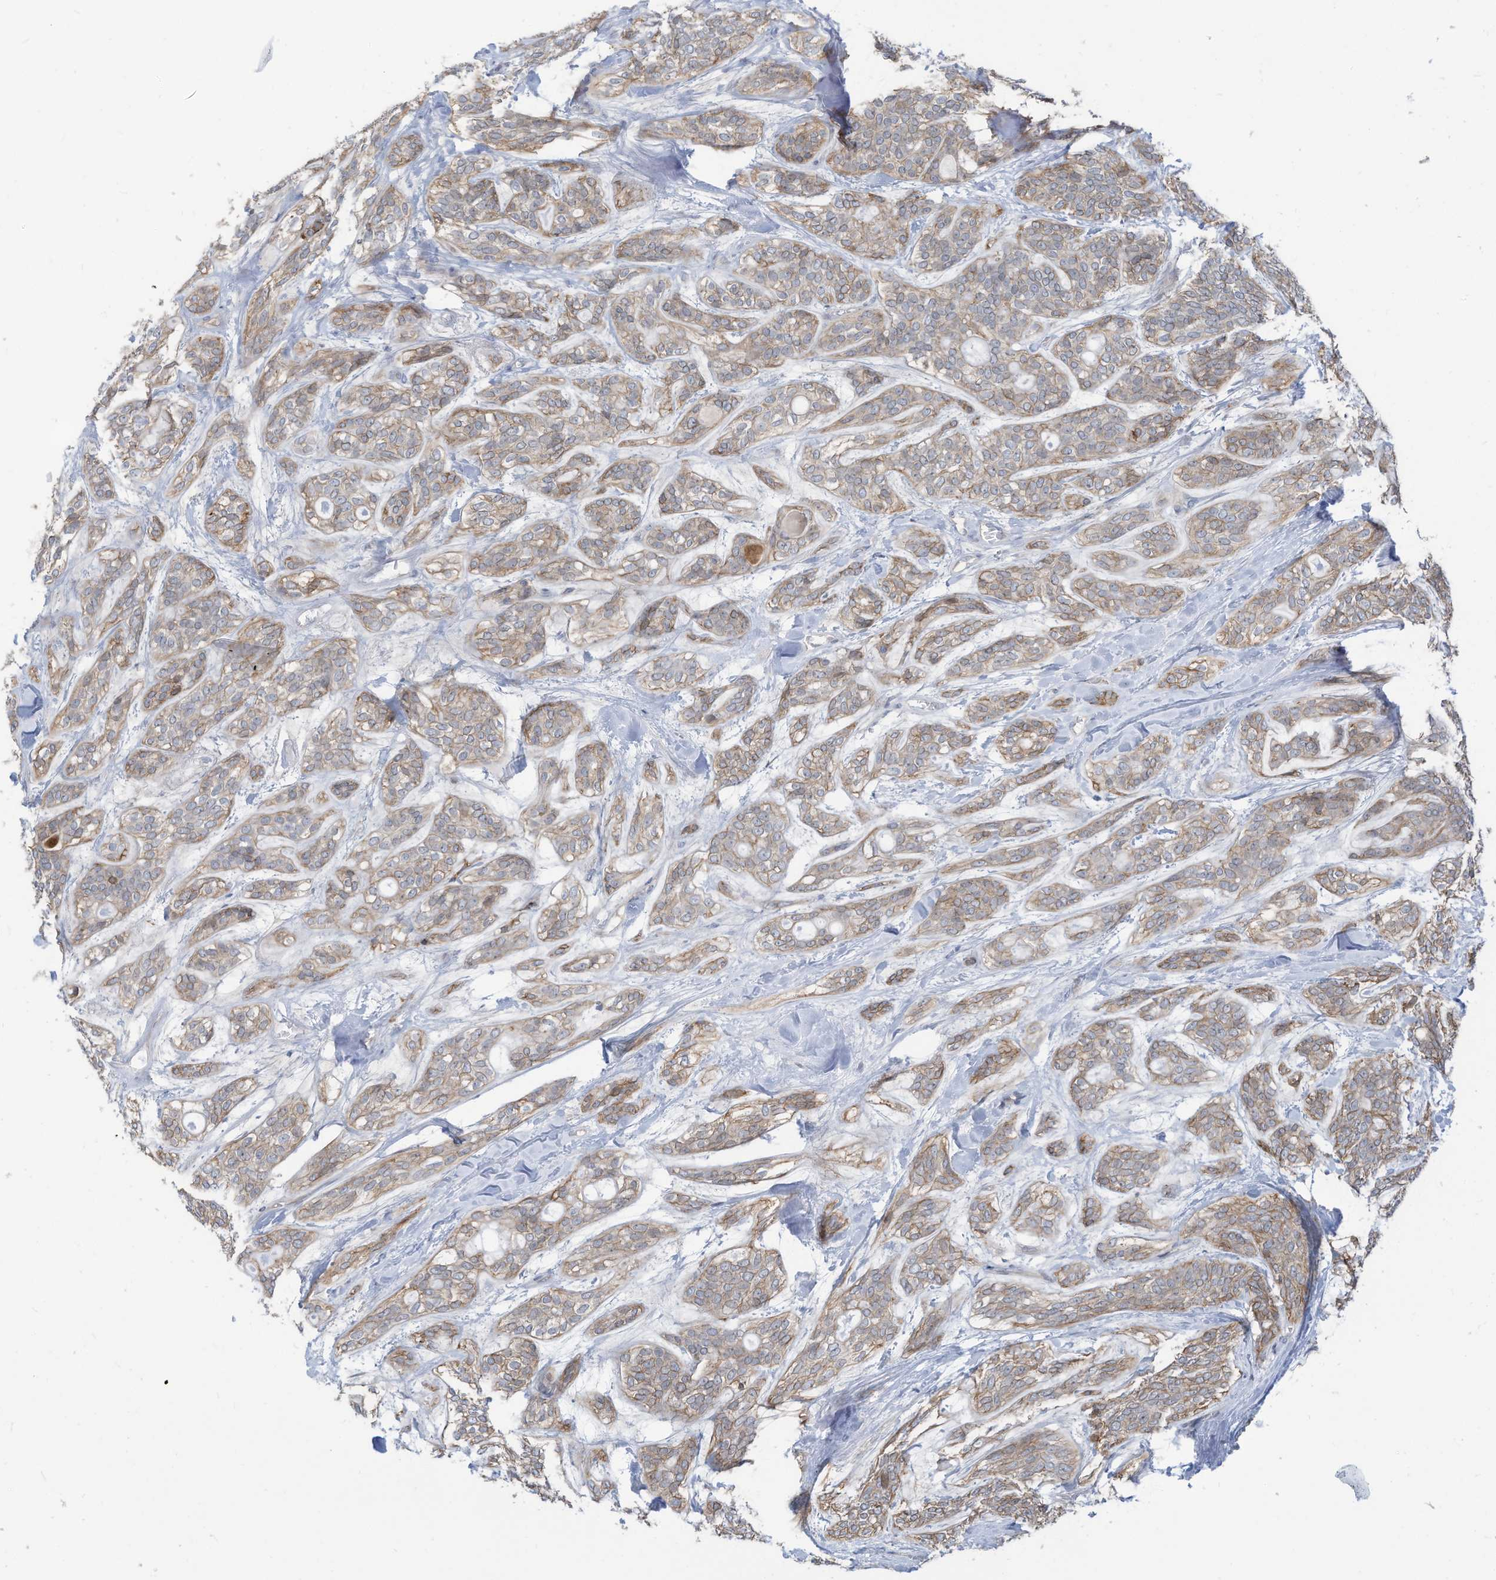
{"staining": {"intensity": "weak", "quantity": ">75%", "location": "cytoplasmic/membranous"}, "tissue": "head and neck cancer", "cell_type": "Tumor cells", "image_type": "cancer", "snomed": [{"axis": "morphology", "description": "Adenocarcinoma, NOS"}, {"axis": "topography", "description": "Head-Neck"}], "caption": "Immunohistochemical staining of human head and neck cancer (adenocarcinoma) demonstrates low levels of weak cytoplasmic/membranous protein staining in approximately >75% of tumor cells.", "gene": "SLC1A5", "patient": {"sex": "male", "age": 66}}